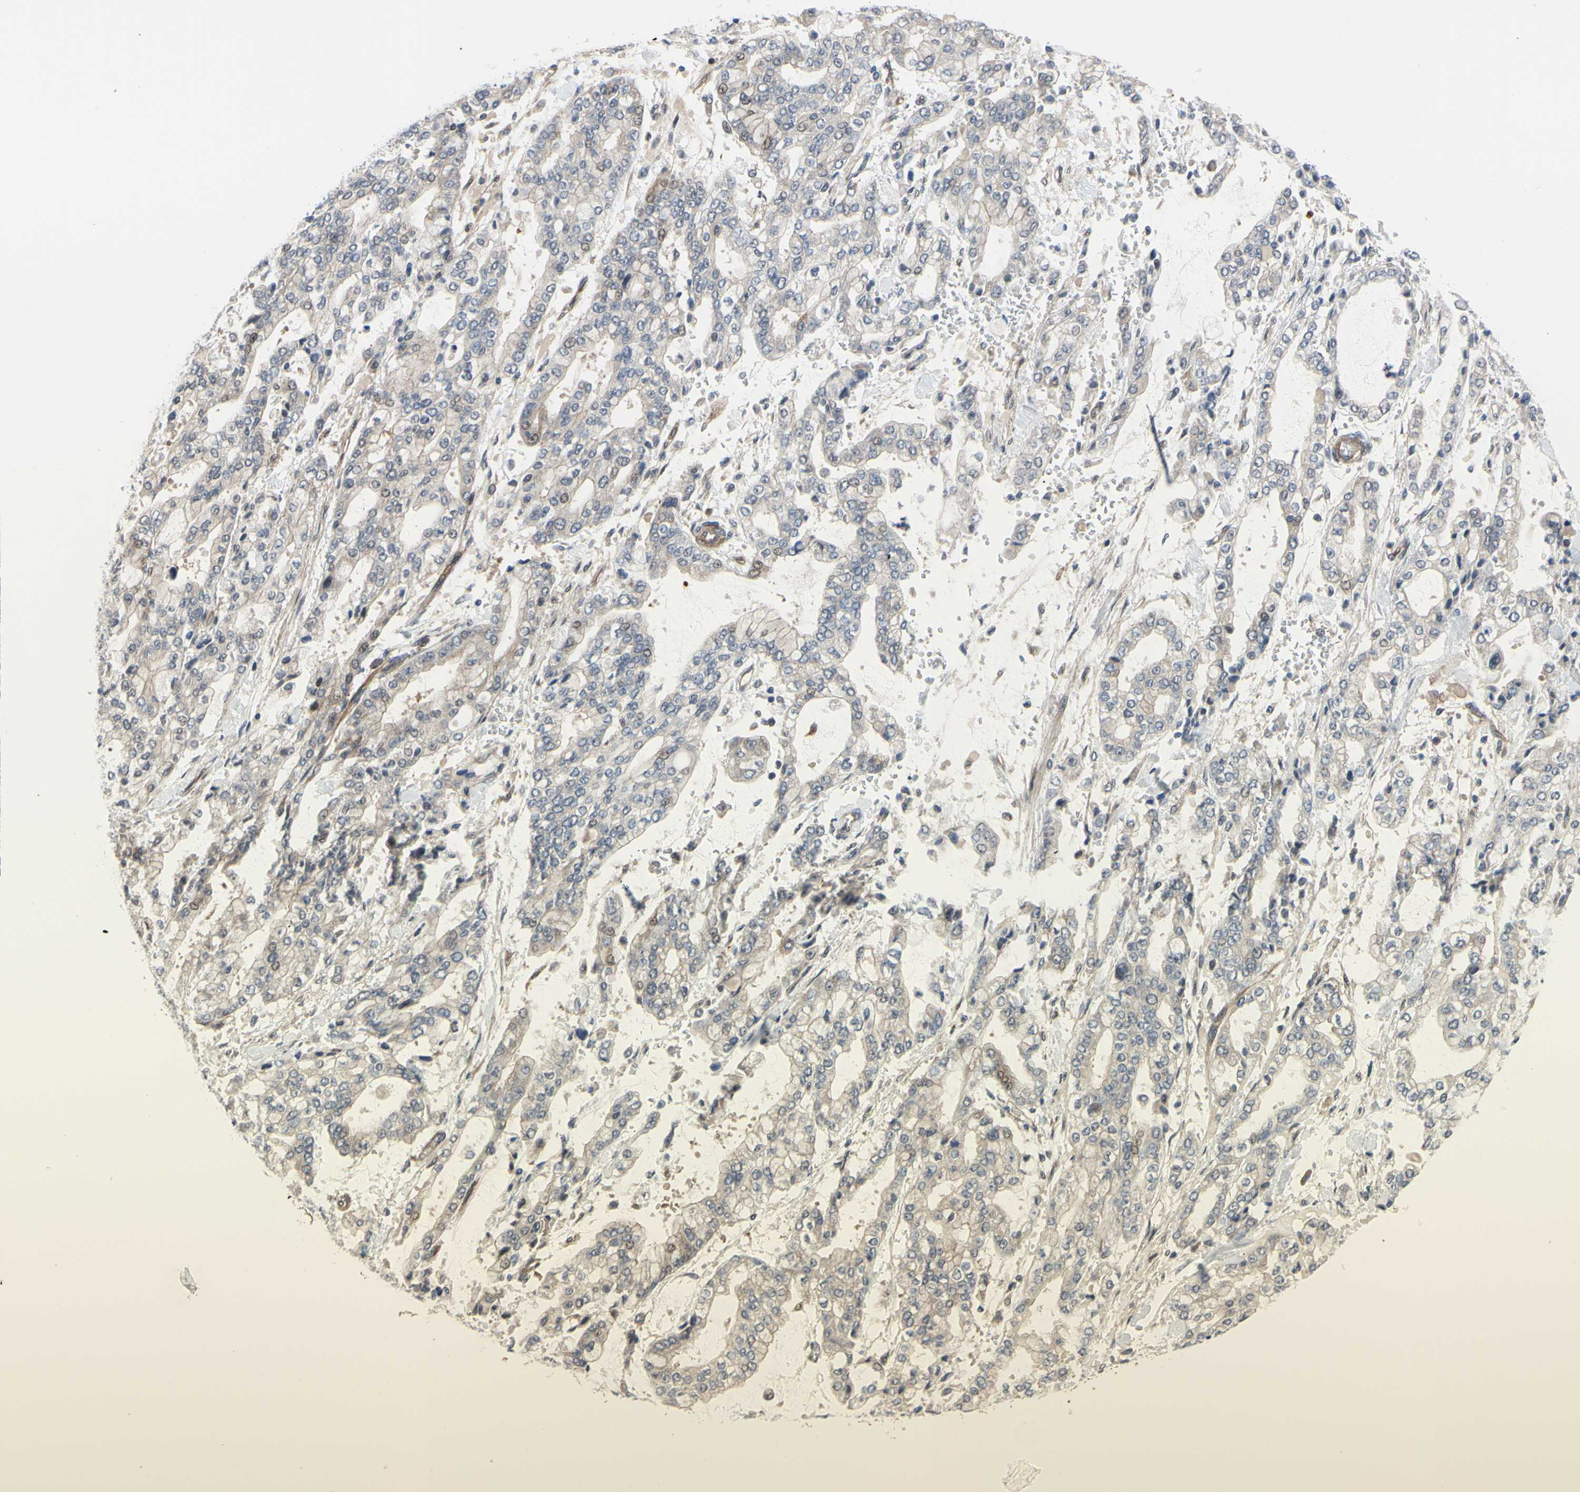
{"staining": {"intensity": "moderate", "quantity": "25%-75%", "location": "cytoplasmic/membranous,nuclear"}, "tissue": "stomach cancer", "cell_type": "Tumor cells", "image_type": "cancer", "snomed": [{"axis": "morphology", "description": "Normal tissue, NOS"}, {"axis": "morphology", "description": "Adenocarcinoma, NOS"}, {"axis": "topography", "description": "Stomach, upper"}, {"axis": "topography", "description": "Stomach"}], "caption": "Immunohistochemical staining of stomach cancer shows medium levels of moderate cytoplasmic/membranous and nuclear protein positivity in approximately 25%-75% of tumor cells.", "gene": "COMMD9", "patient": {"sex": "male", "age": 76}}